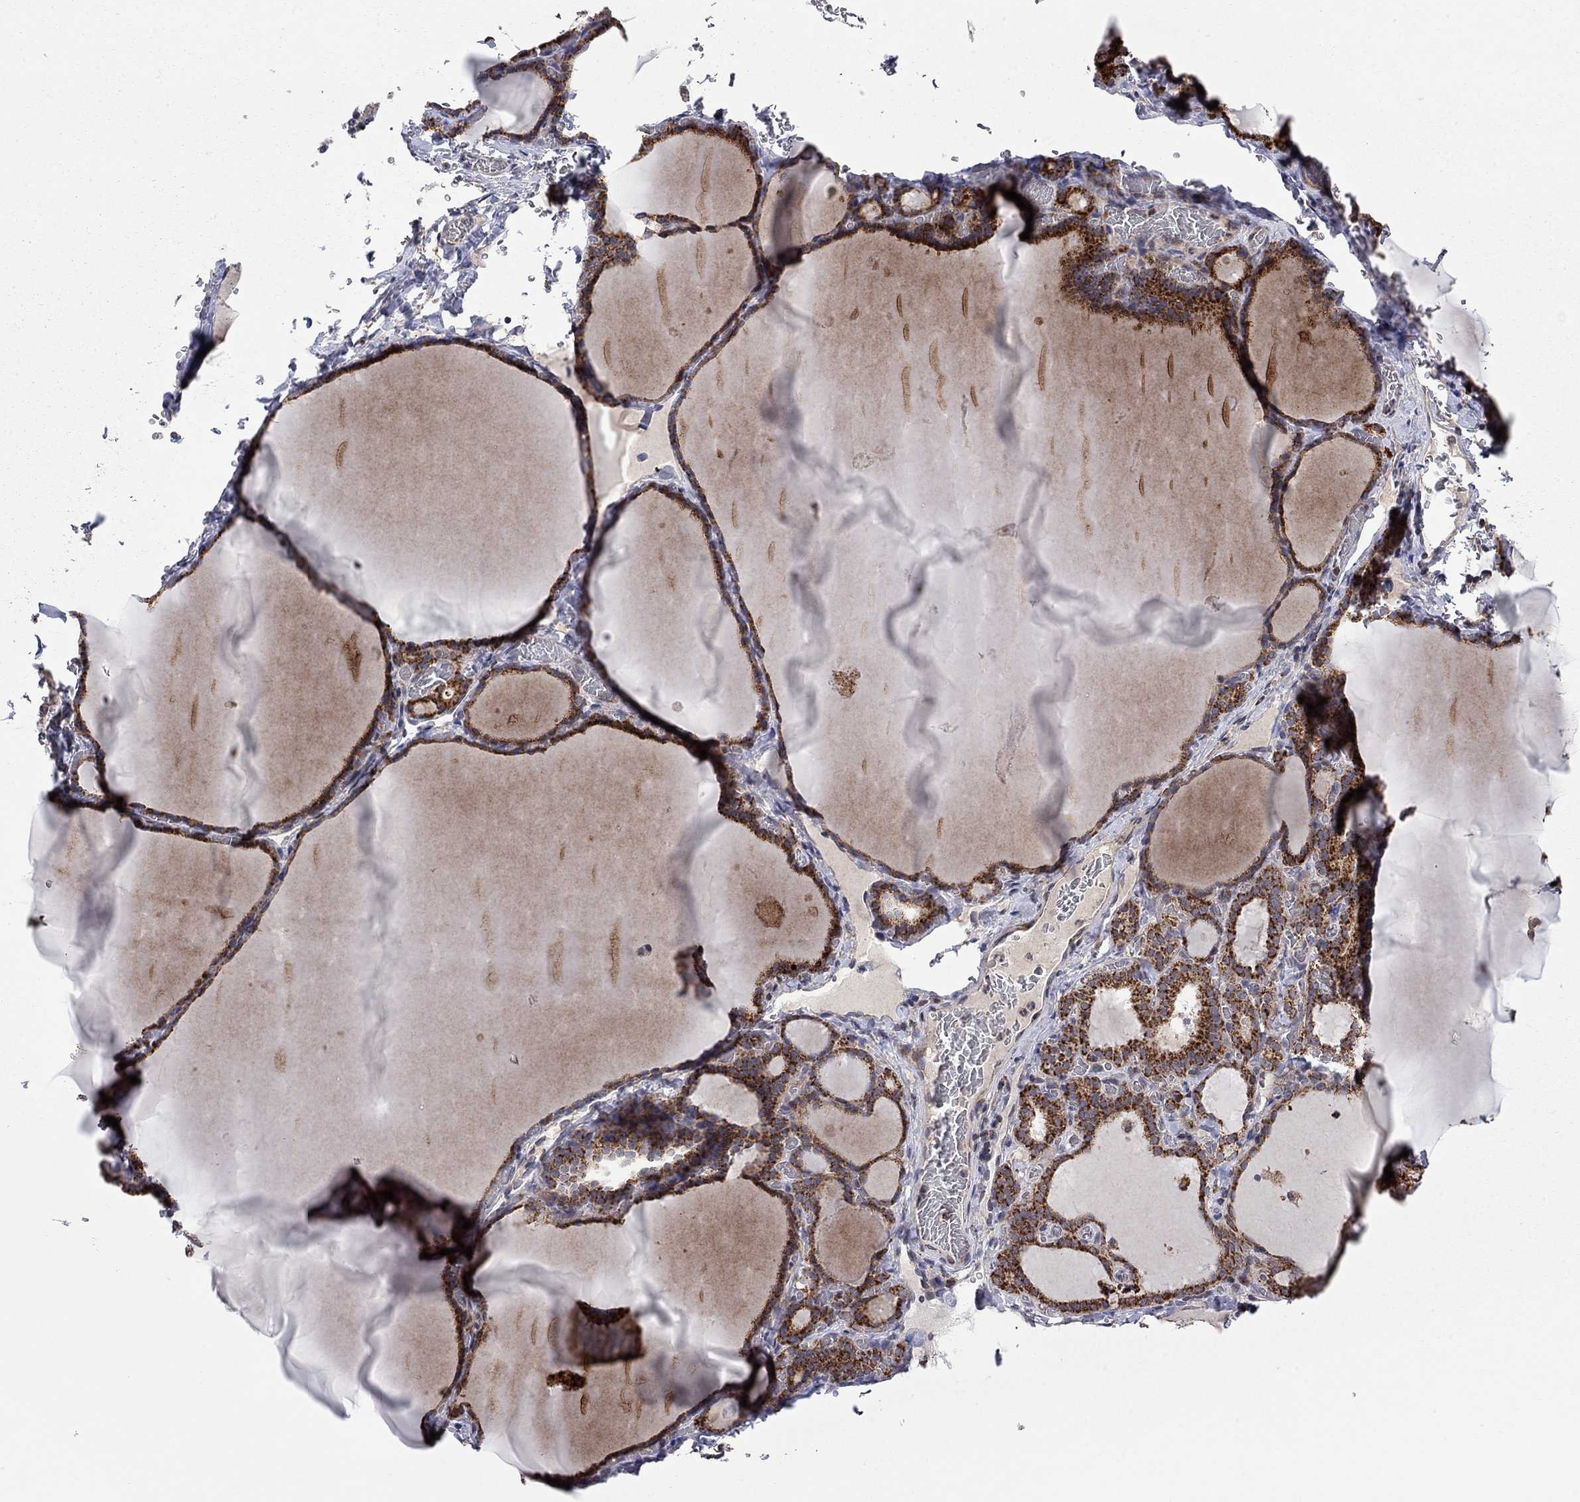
{"staining": {"intensity": "strong", "quantity": ">75%", "location": "cytoplasmic/membranous"}, "tissue": "thyroid gland", "cell_type": "Glandular cells", "image_type": "normal", "snomed": [{"axis": "morphology", "description": "Normal tissue, NOS"}, {"axis": "morphology", "description": "Hyperplasia, NOS"}, {"axis": "topography", "description": "Thyroid gland"}], "caption": "A photomicrograph of thyroid gland stained for a protein exhibits strong cytoplasmic/membranous brown staining in glandular cells.", "gene": "IDS", "patient": {"sex": "female", "age": 27}}